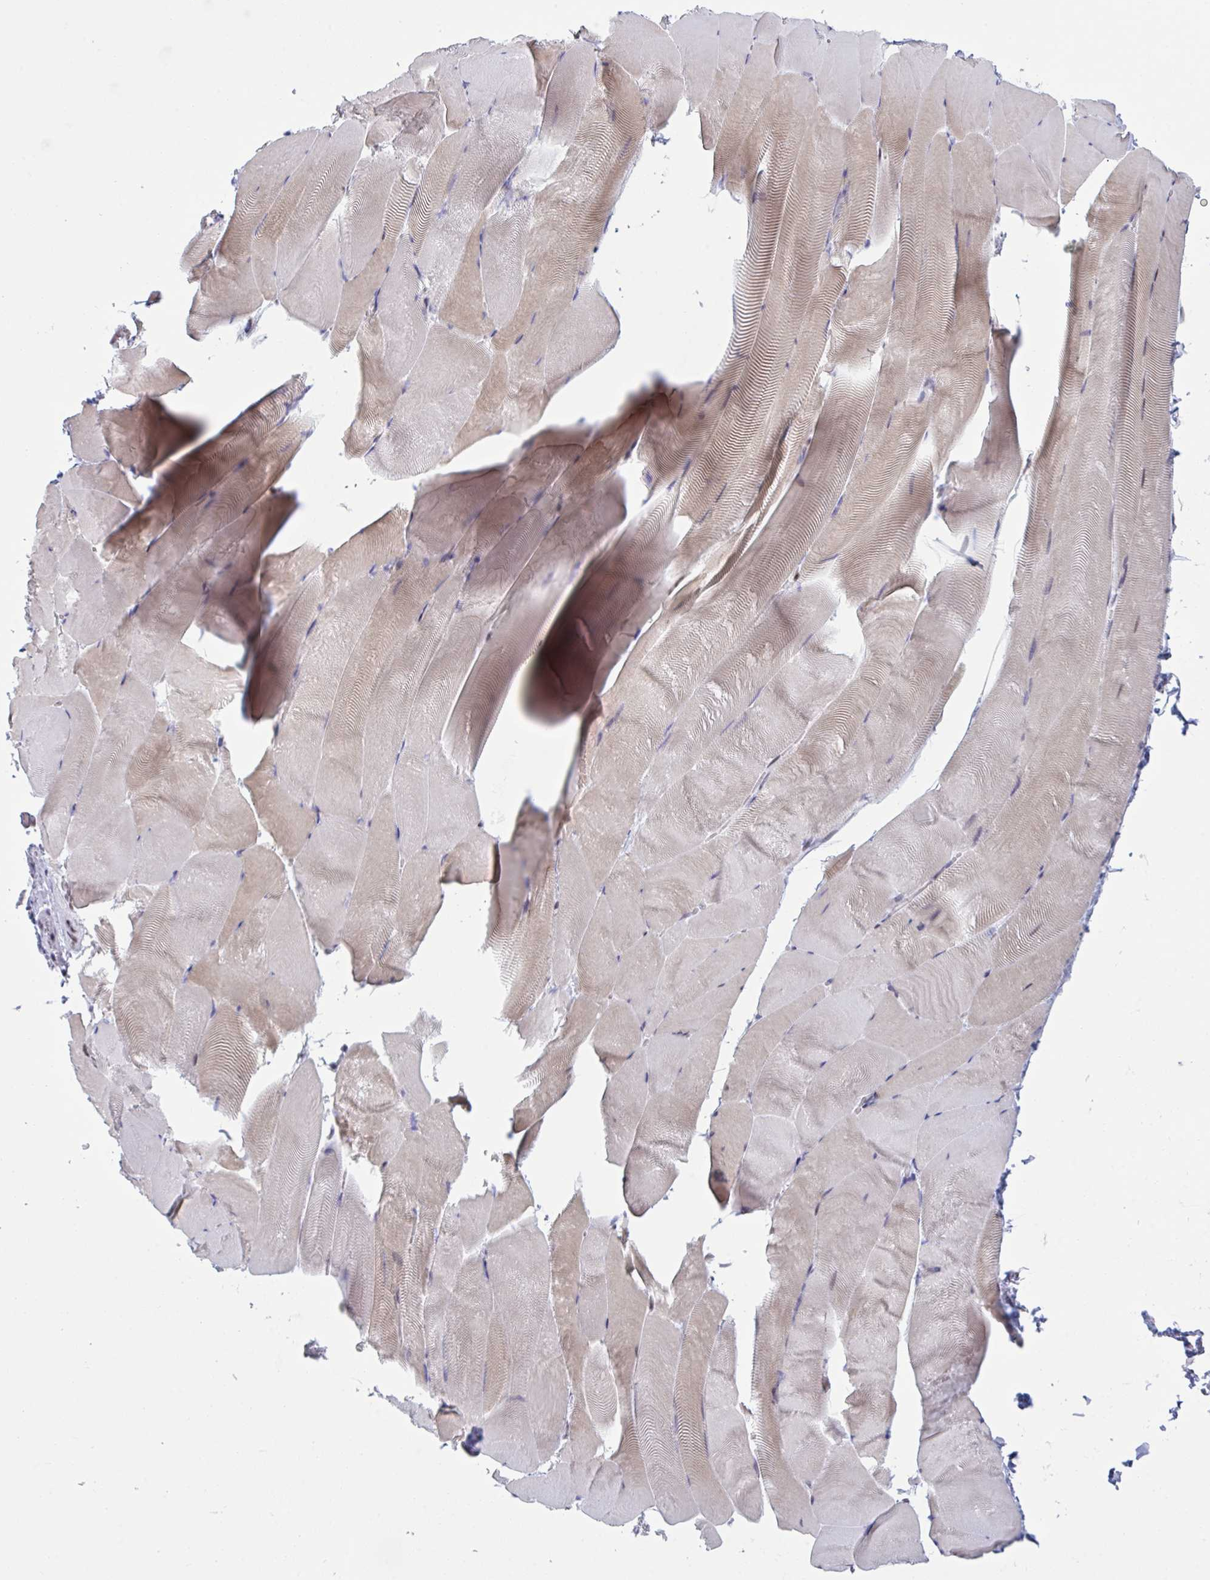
{"staining": {"intensity": "weak", "quantity": "25%-75%", "location": "cytoplasmic/membranous"}, "tissue": "skeletal muscle", "cell_type": "Myocytes", "image_type": "normal", "snomed": [{"axis": "morphology", "description": "Normal tissue, NOS"}, {"axis": "topography", "description": "Skeletal muscle"}], "caption": "Myocytes reveal low levels of weak cytoplasmic/membranous positivity in approximately 25%-75% of cells in unremarkable skeletal muscle. (IHC, brightfield microscopy, high magnification).", "gene": "PPP1R10", "patient": {"sex": "female", "age": 64}}